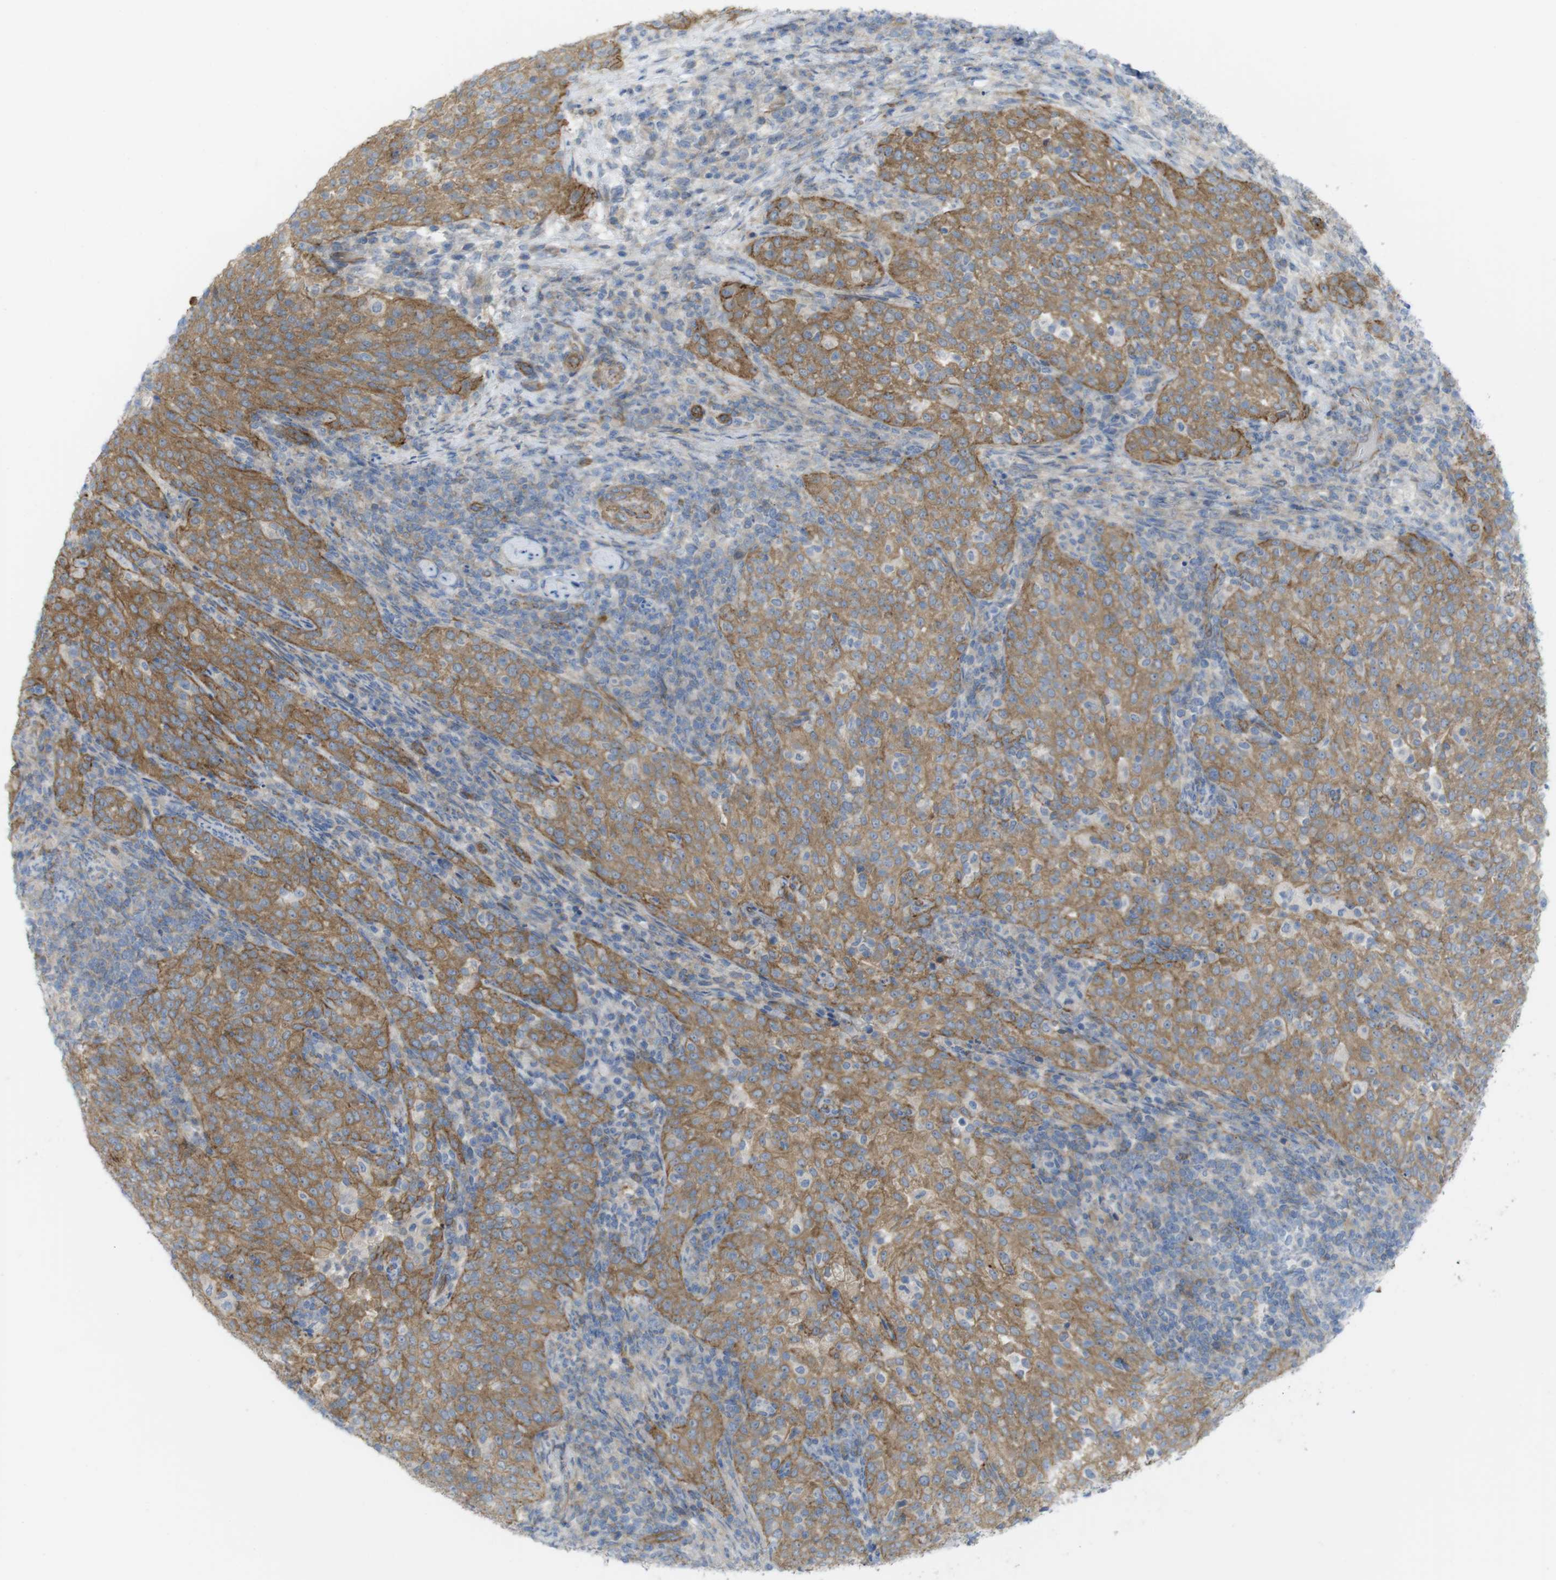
{"staining": {"intensity": "moderate", "quantity": ">75%", "location": "cytoplasmic/membranous"}, "tissue": "cervical cancer", "cell_type": "Tumor cells", "image_type": "cancer", "snomed": [{"axis": "morphology", "description": "Squamous cell carcinoma, NOS"}, {"axis": "topography", "description": "Cervix"}], "caption": "Immunohistochemical staining of human cervical cancer (squamous cell carcinoma) exhibits moderate cytoplasmic/membranous protein staining in about >75% of tumor cells. The staining was performed using DAB, with brown indicating positive protein expression. Nuclei are stained blue with hematoxylin.", "gene": "PREX2", "patient": {"sex": "female", "age": 51}}